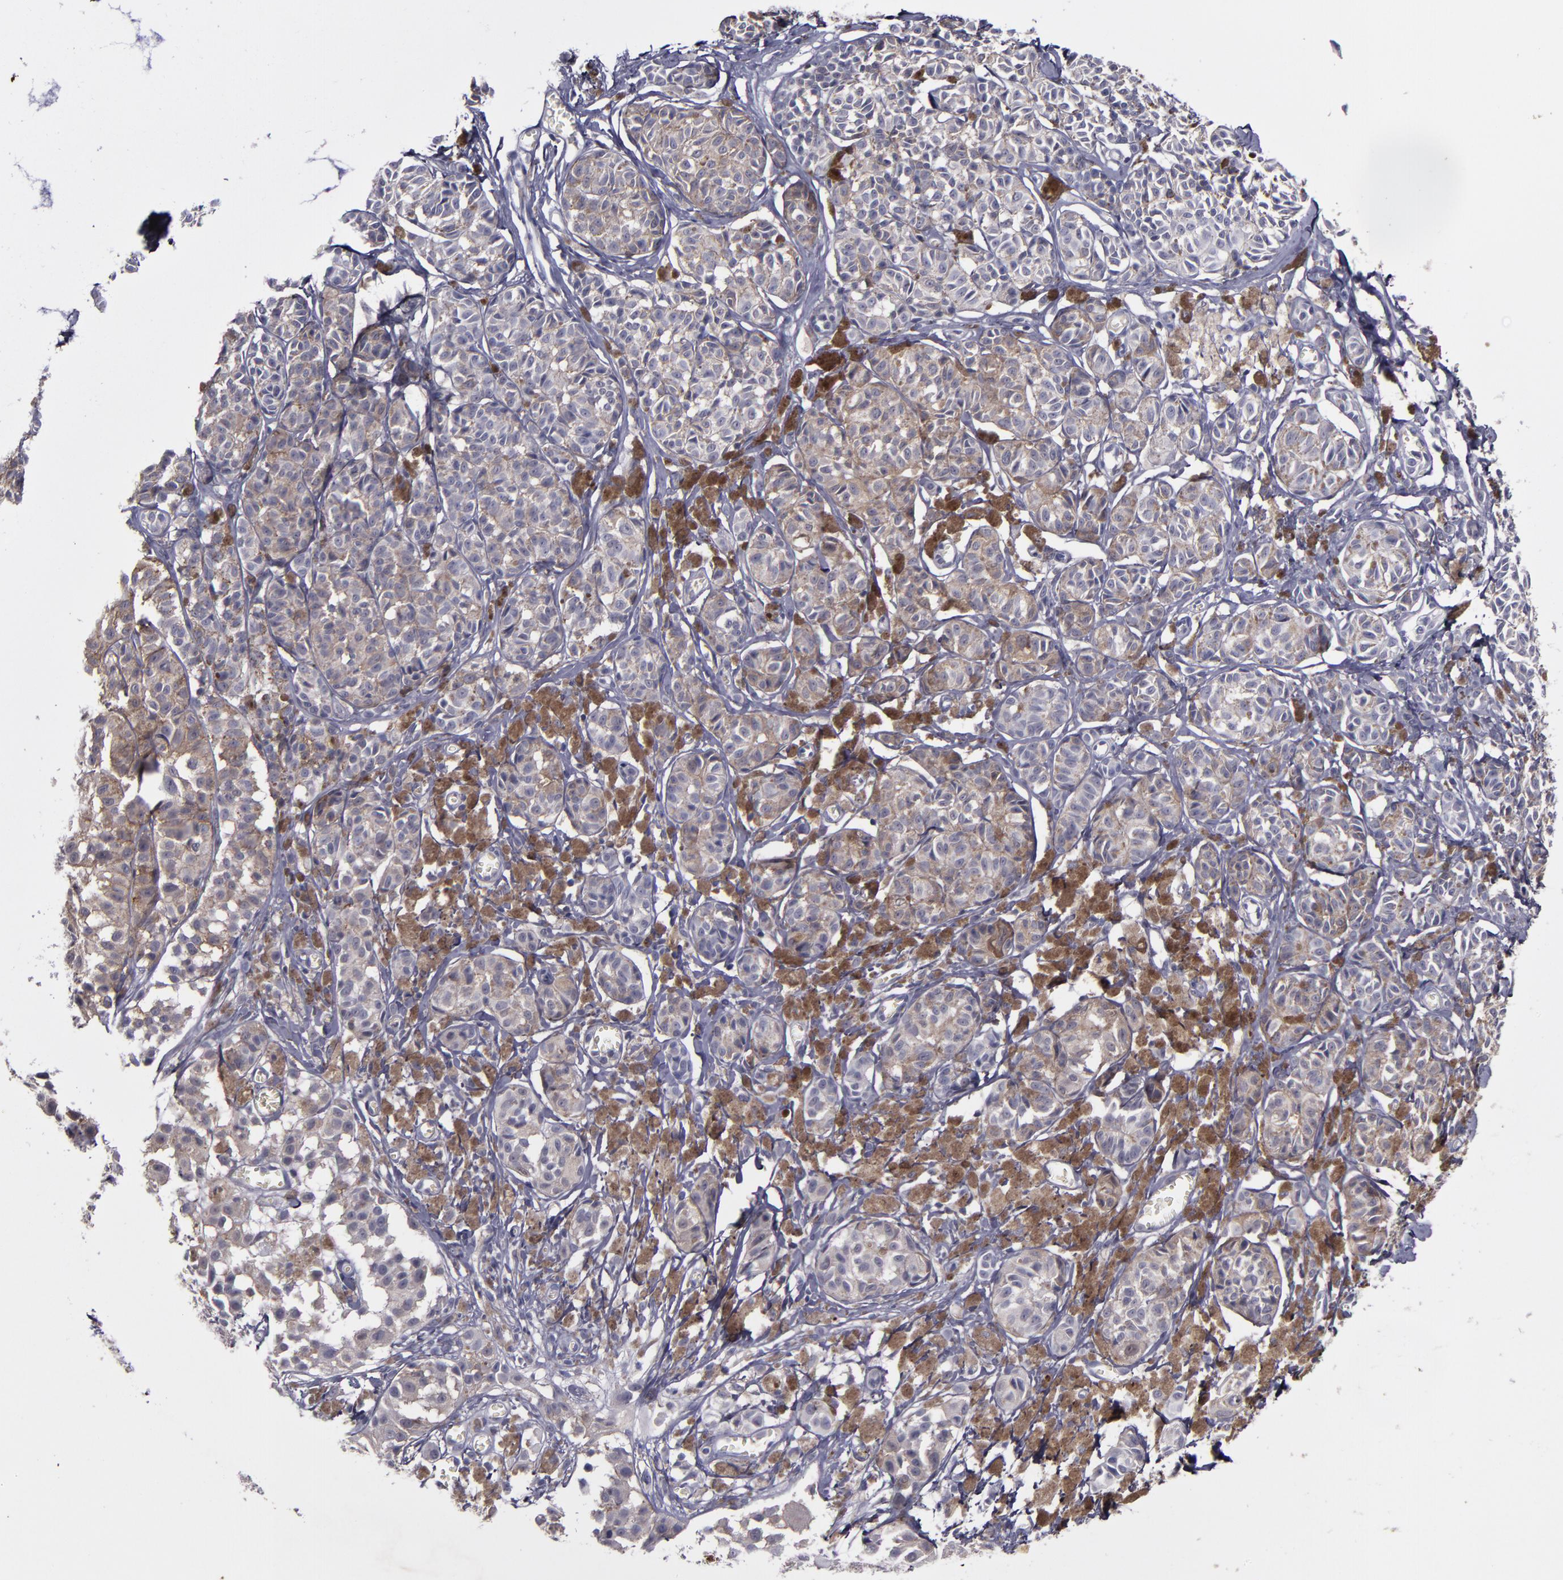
{"staining": {"intensity": "weak", "quantity": ">75%", "location": "cytoplasmic/membranous"}, "tissue": "melanoma", "cell_type": "Tumor cells", "image_type": "cancer", "snomed": [{"axis": "morphology", "description": "Malignant melanoma, NOS"}, {"axis": "topography", "description": "Skin"}], "caption": "Immunohistochemistry (IHC) photomicrograph of malignant melanoma stained for a protein (brown), which displays low levels of weak cytoplasmic/membranous positivity in approximately >75% of tumor cells.", "gene": "MFGE8", "patient": {"sex": "male", "age": 76}}